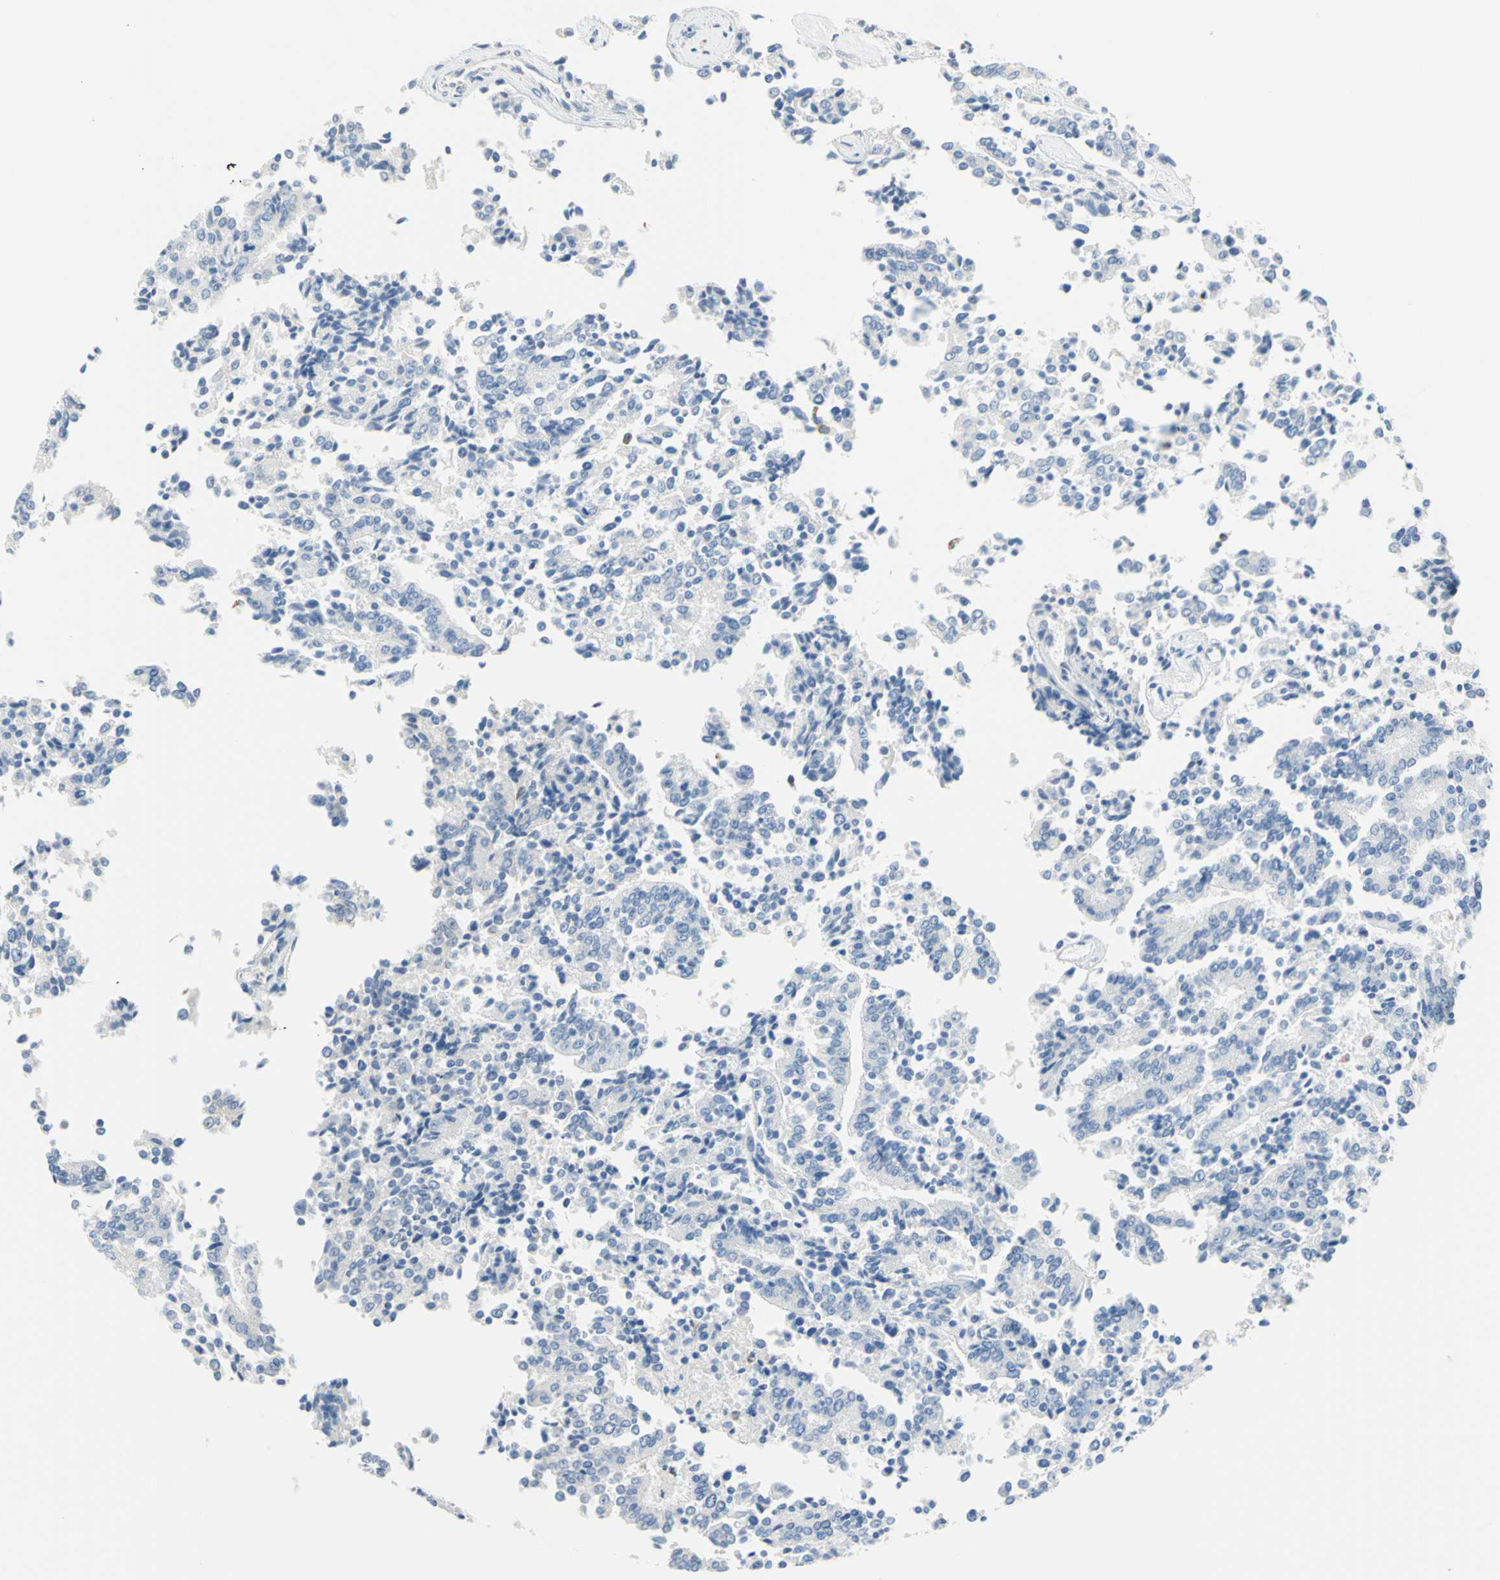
{"staining": {"intensity": "negative", "quantity": "none", "location": "none"}, "tissue": "prostate cancer", "cell_type": "Tumor cells", "image_type": "cancer", "snomed": [{"axis": "morphology", "description": "Normal tissue, NOS"}, {"axis": "morphology", "description": "Adenocarcinoma, High grade"}, {"axis": "topography", "description": "Prostate"}, {"axis": "topography", "description": "Seminal veicle"}], "caption": "The micrograph displays no significant staining in tumor cells of prostate cancer. (Brightfield microscopy of DAB immunohistochemistry (IHC) at high magnification).", "gene": "CYSLTR1", "patient": {"sex": "male", "age": 55}}